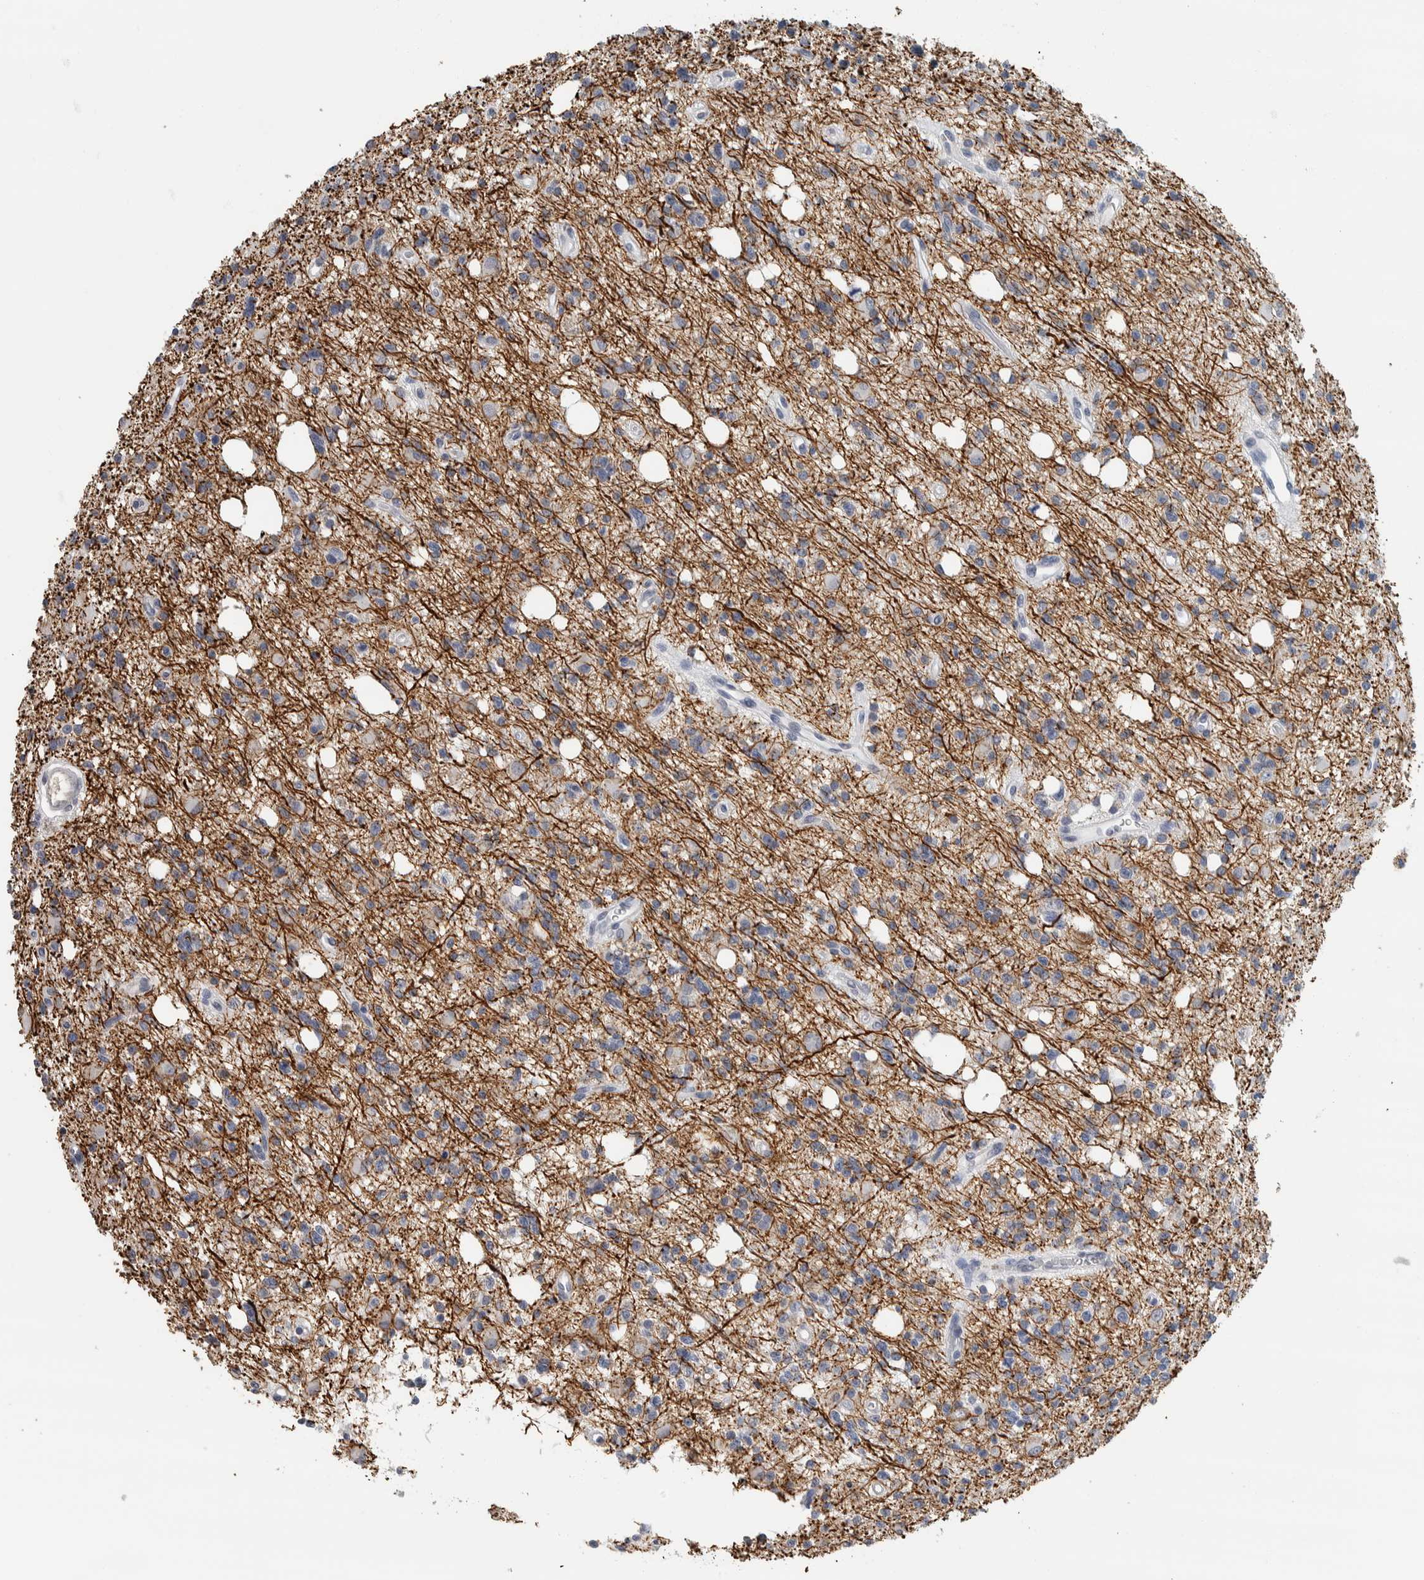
{"staining": {"intensity": "negative", "quantity": "none", "location": "none"}, "tissue": "glioma", "cell_type": "Tumor cells", "image_type": "cancer", "snomed": [{"axis": "morphology", "description": "Glioma, malignant, High grade"}, {"axis": "topography", "description": "Brain"}], "caption": "IHC of human high-grade glioma (malignant) displays no positivity in tumor cells.", "gene": "NEFM", "patient": {"sex": "female", "age": 62}}